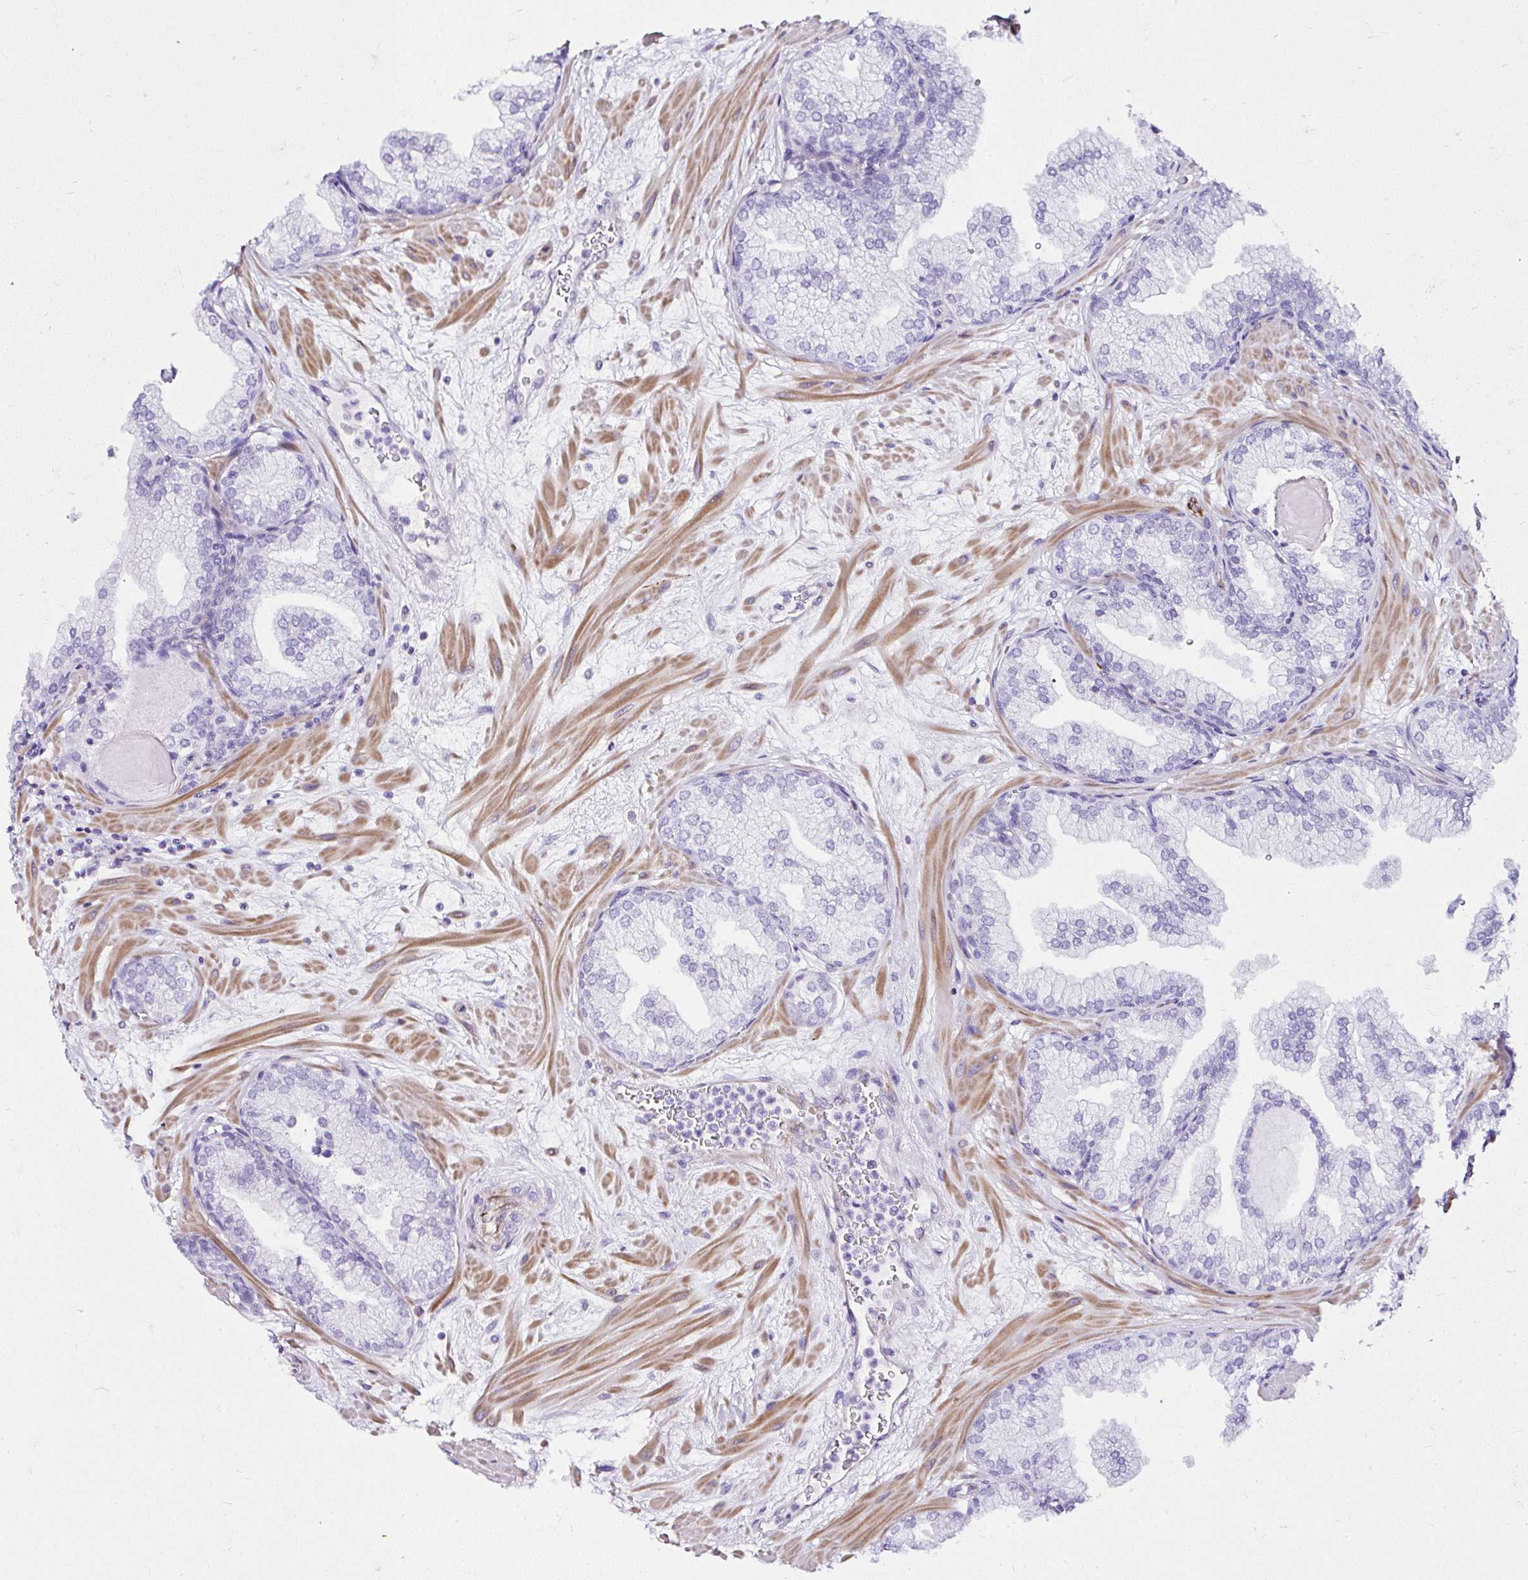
{"staining": {"intensity": "negative", "quantity": "none", "location": "none"}, "tissue": "prostate", "cell_type": "Glandular cells", "image_type": "normal", "snomed": [{"axis": "morphology", "description": "Normal tissue, NOS"}, {"axis": "topography", "description": "Prostate"}, {"axis": "topography", "description": "Peripheral nerve tissue"}], "caption": "IHC micrograph of unremarkable prostate: prostate stained with DAB demonstrates no significant protein staining in glandular cells.", "gene": "DEPDC5", "patient": {"sex": "male", "age": 61}}